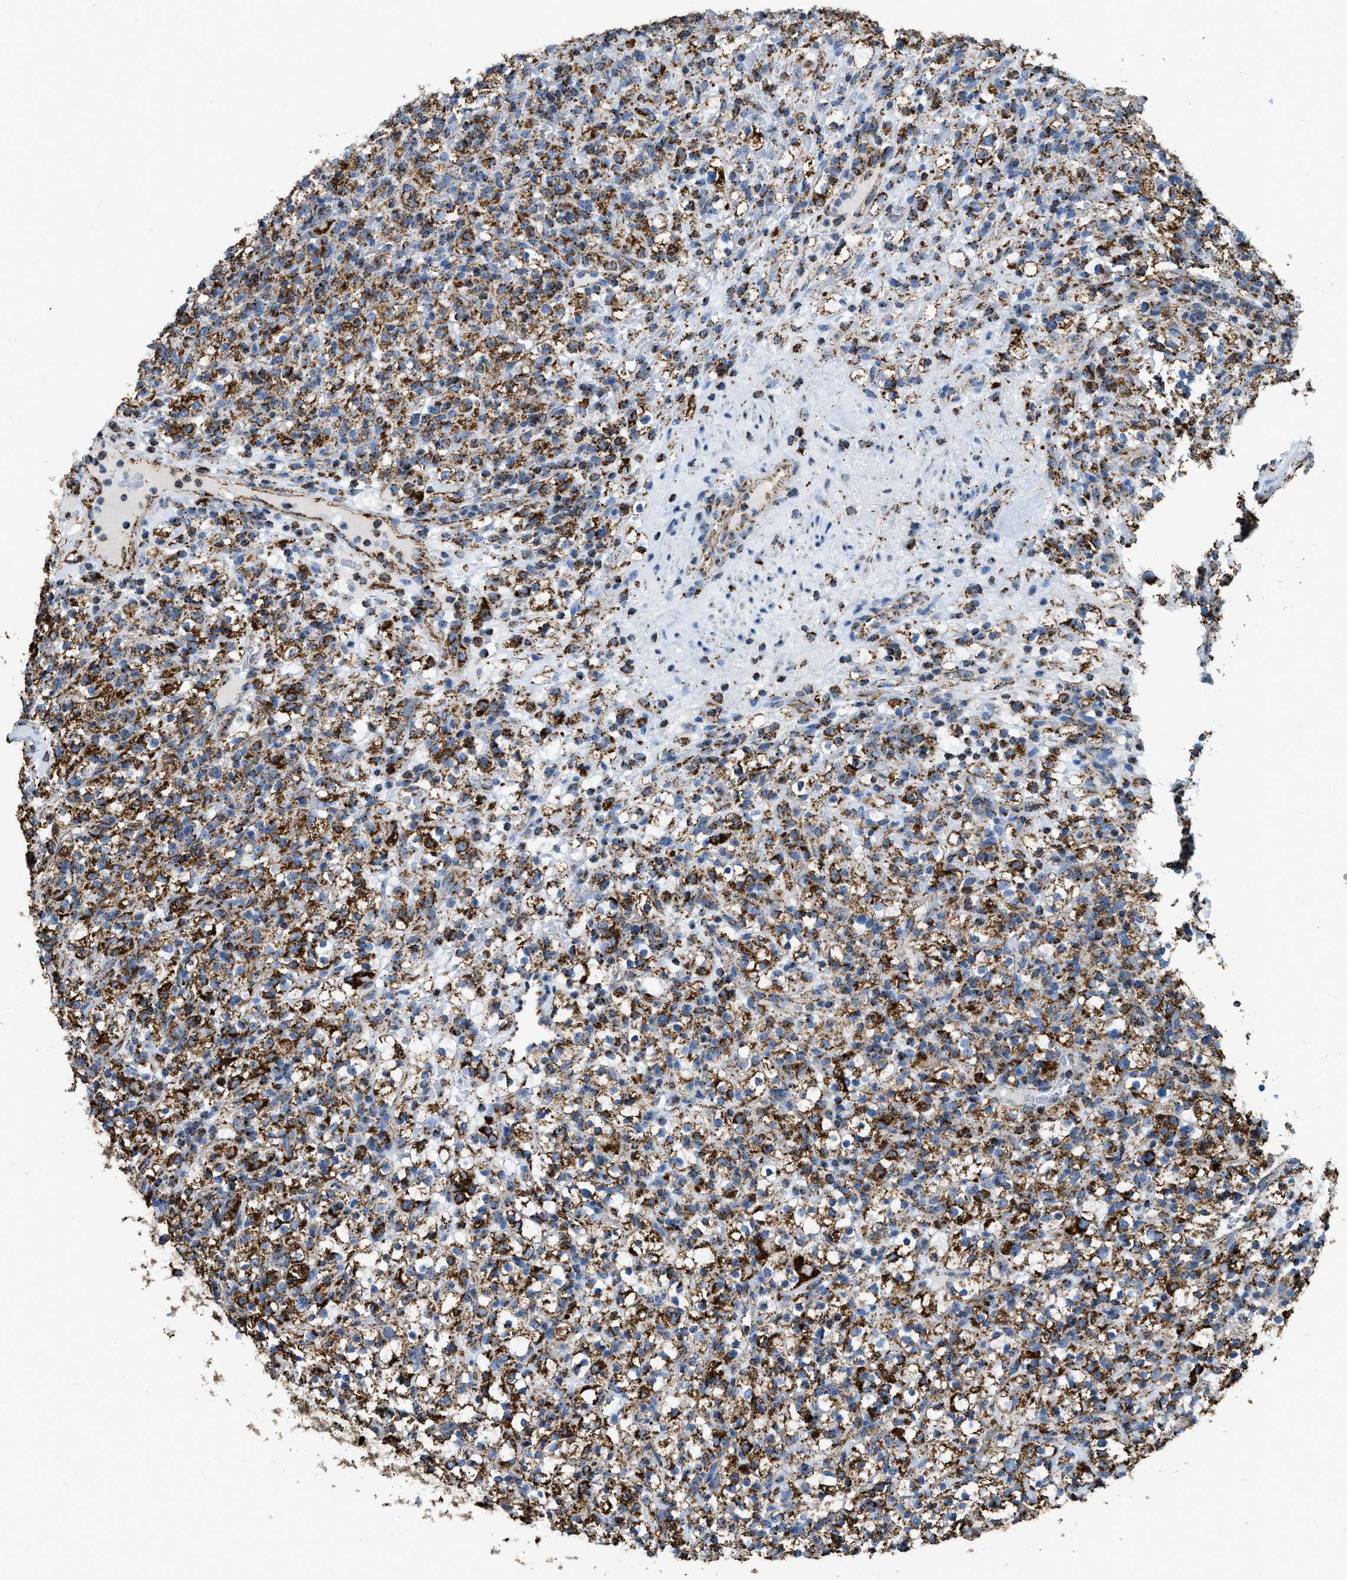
{"staining": {"intensity": "moderate", "quantity": ">75%", "location": "cytoplasmic/membranous"}, "tissue": "renal cancer", "cell_type": "Tumor cells", "image_type": "cancer", "snomed": [{"axis": "morphology", "description": "Normal tissue, NOS"}, {"axis": "morphology", "description": "Adenocarcinoma, NOS"}, {"axis": "topography", "description": "Kidney"}], "caption": "An immunohistochemistry photomicrograph of tumor tissue is shown. Protein staining in brown labels moderate cytoplasmic/membranous positivity in adenocarcinoma (renal) within tumor cells. The staining was performed using DAB to visualize the protein expression in brown, while the nuclei were stained in blue with hematoxylin (Magnification: 20x).", "gene": "ETFB", "patient": {"sex": "female", "age": 72}}